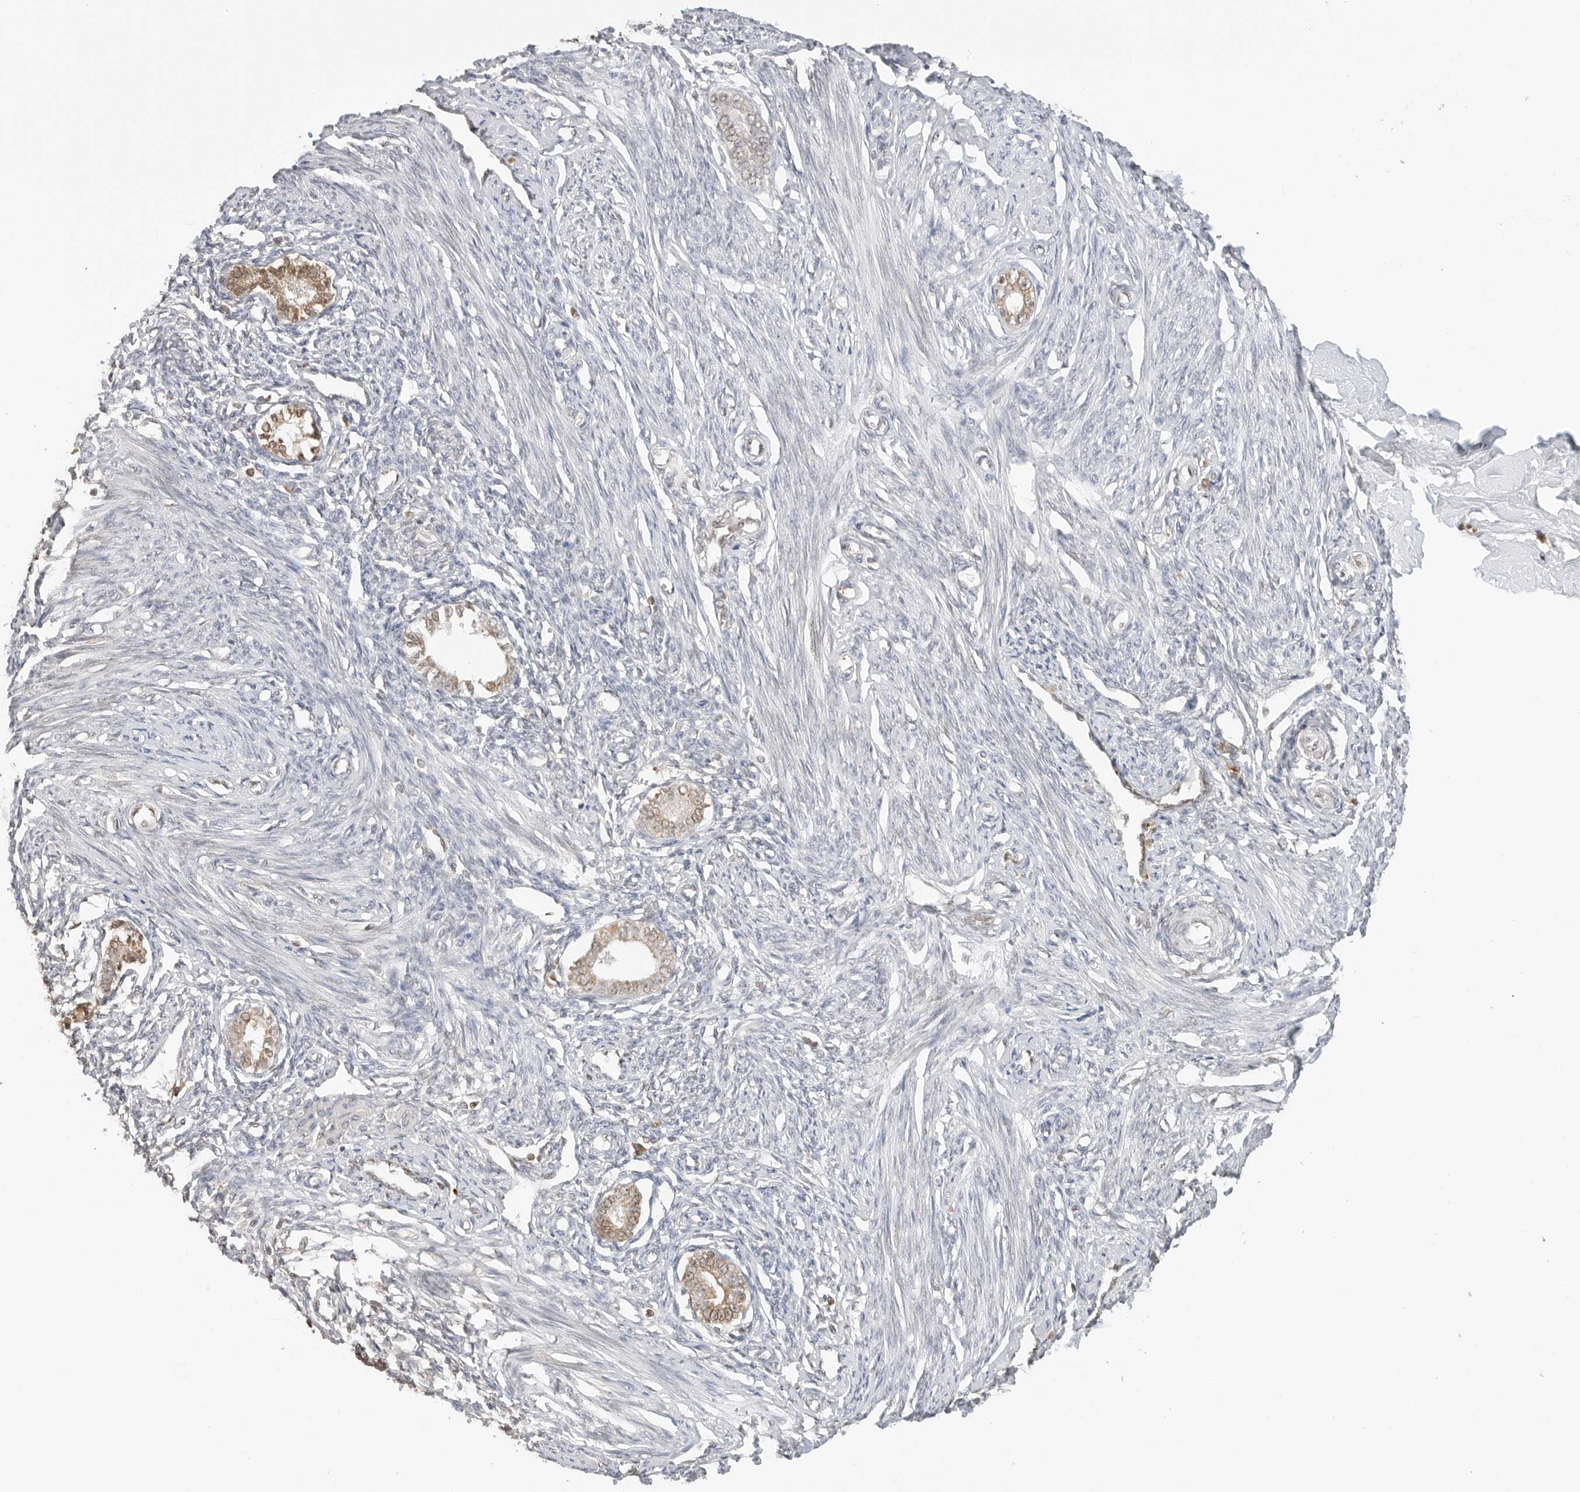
{"staining": {"intensity": "negative", "quantity": "none", "location": "none"}, "tissue": "endometrium", "cell_type": "Cells in endometrial stroma", "image_type": "normal", "snomed": [{"axis": "morphology", "description": "Normal tissue, NOS"}, {"axis": "topography", "description": "Endometrium"}], "caption": "Immunohistochemical staining of normal human endometrium shows no significant expression in cells in endometrial stroma. (DAB immunohistochemistry (IHC), high magnification).", "gene": "POLH", "patient": {"sex": "female", "age": 56}}